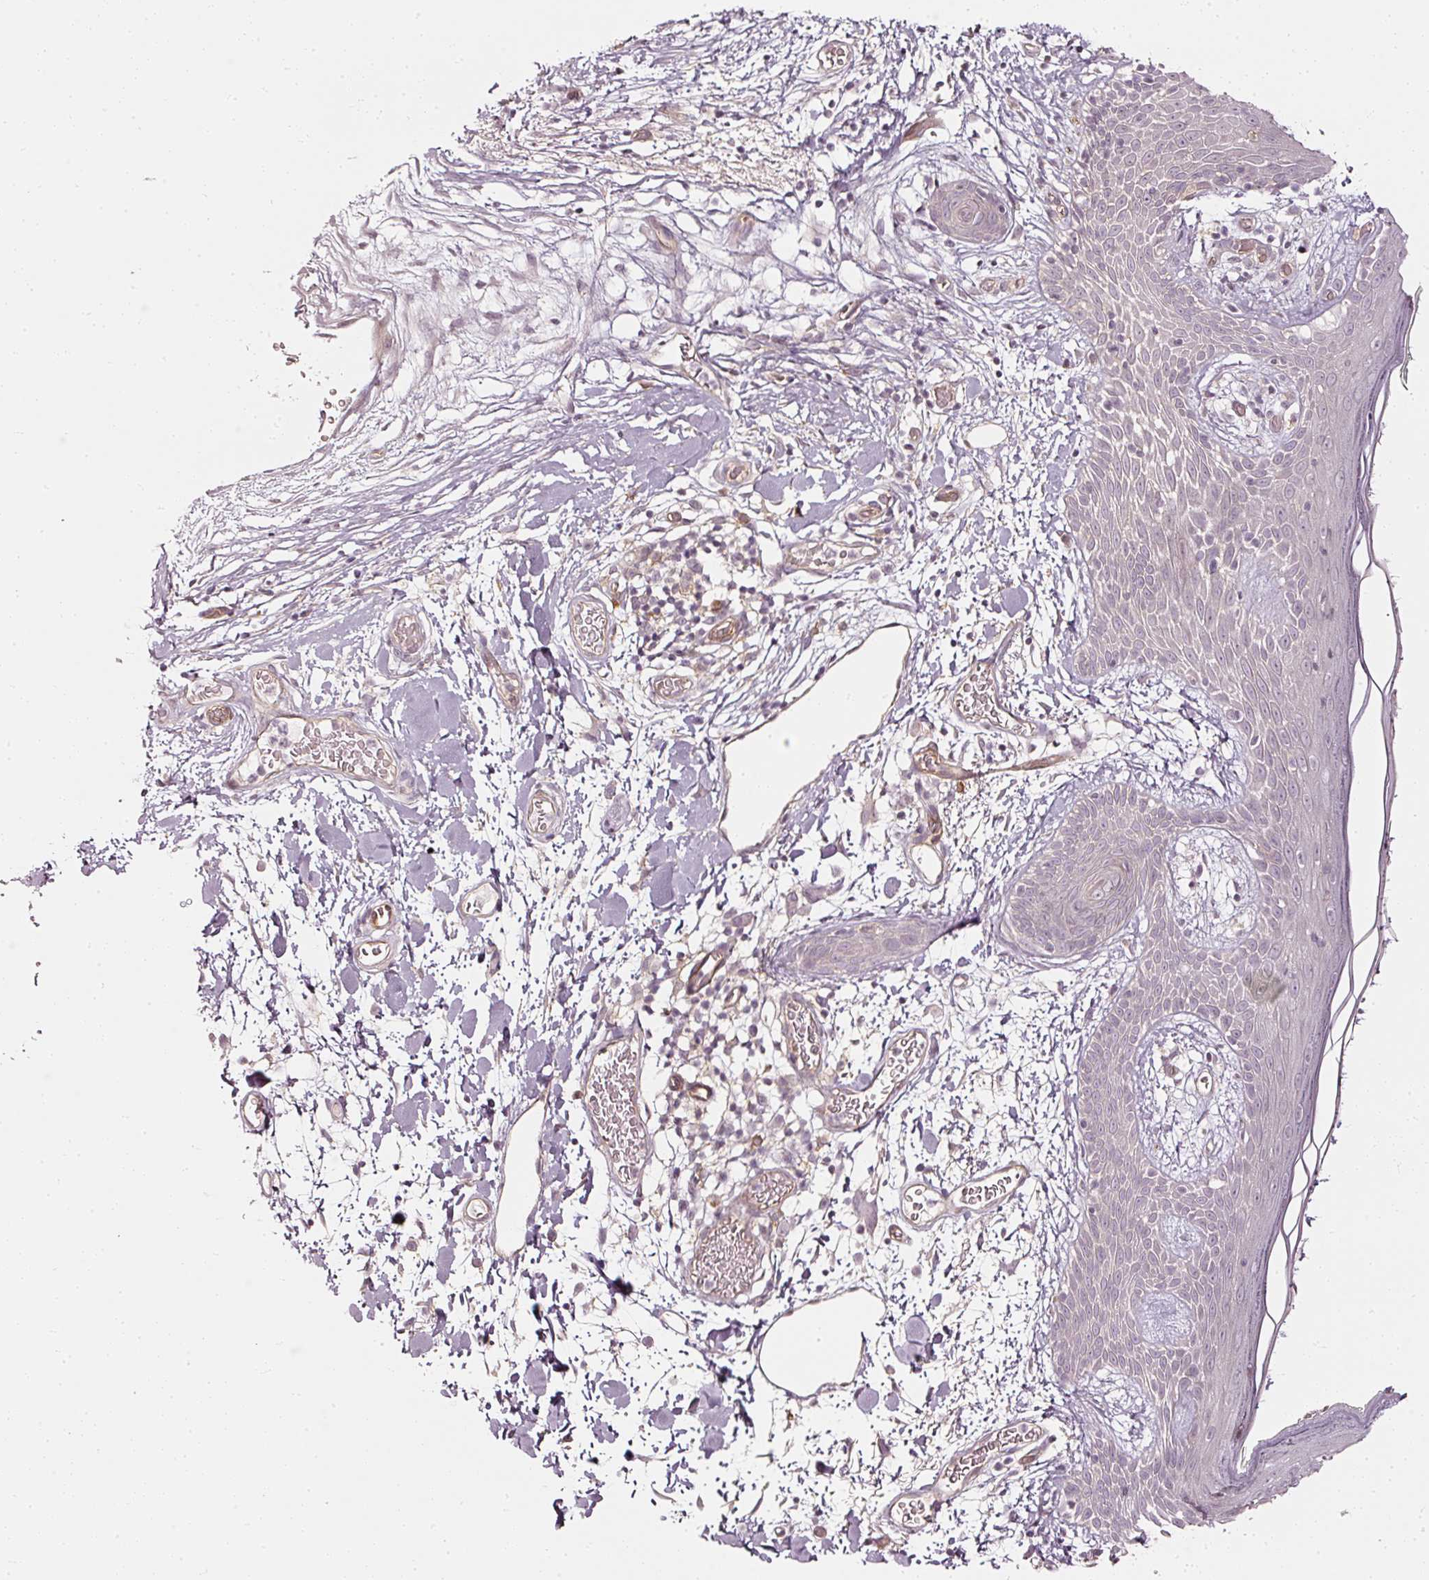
{"staining": {"intensity": "negative", "quantity": "none", "location": "none"}, "tissue": "skin", "cell_type": "Fibroblasts", "image_type": "normal", "snomed": [{"axis": "morphology", "description": "Normal tissue, NOS"}, {"axis": "topography", "description": "Skin"}], "caption": "Fibroblasts are negative for brown protein staining in unremarkable skin. (Stains: DAB (3,3'-diaminobenzidine) immunohistochemistry with hematoxylin counter stain, Microscopy: brightfield microscopy at high magnification).", "gene": "DRD2", "patient": {"sex": "male", "age": 79}}